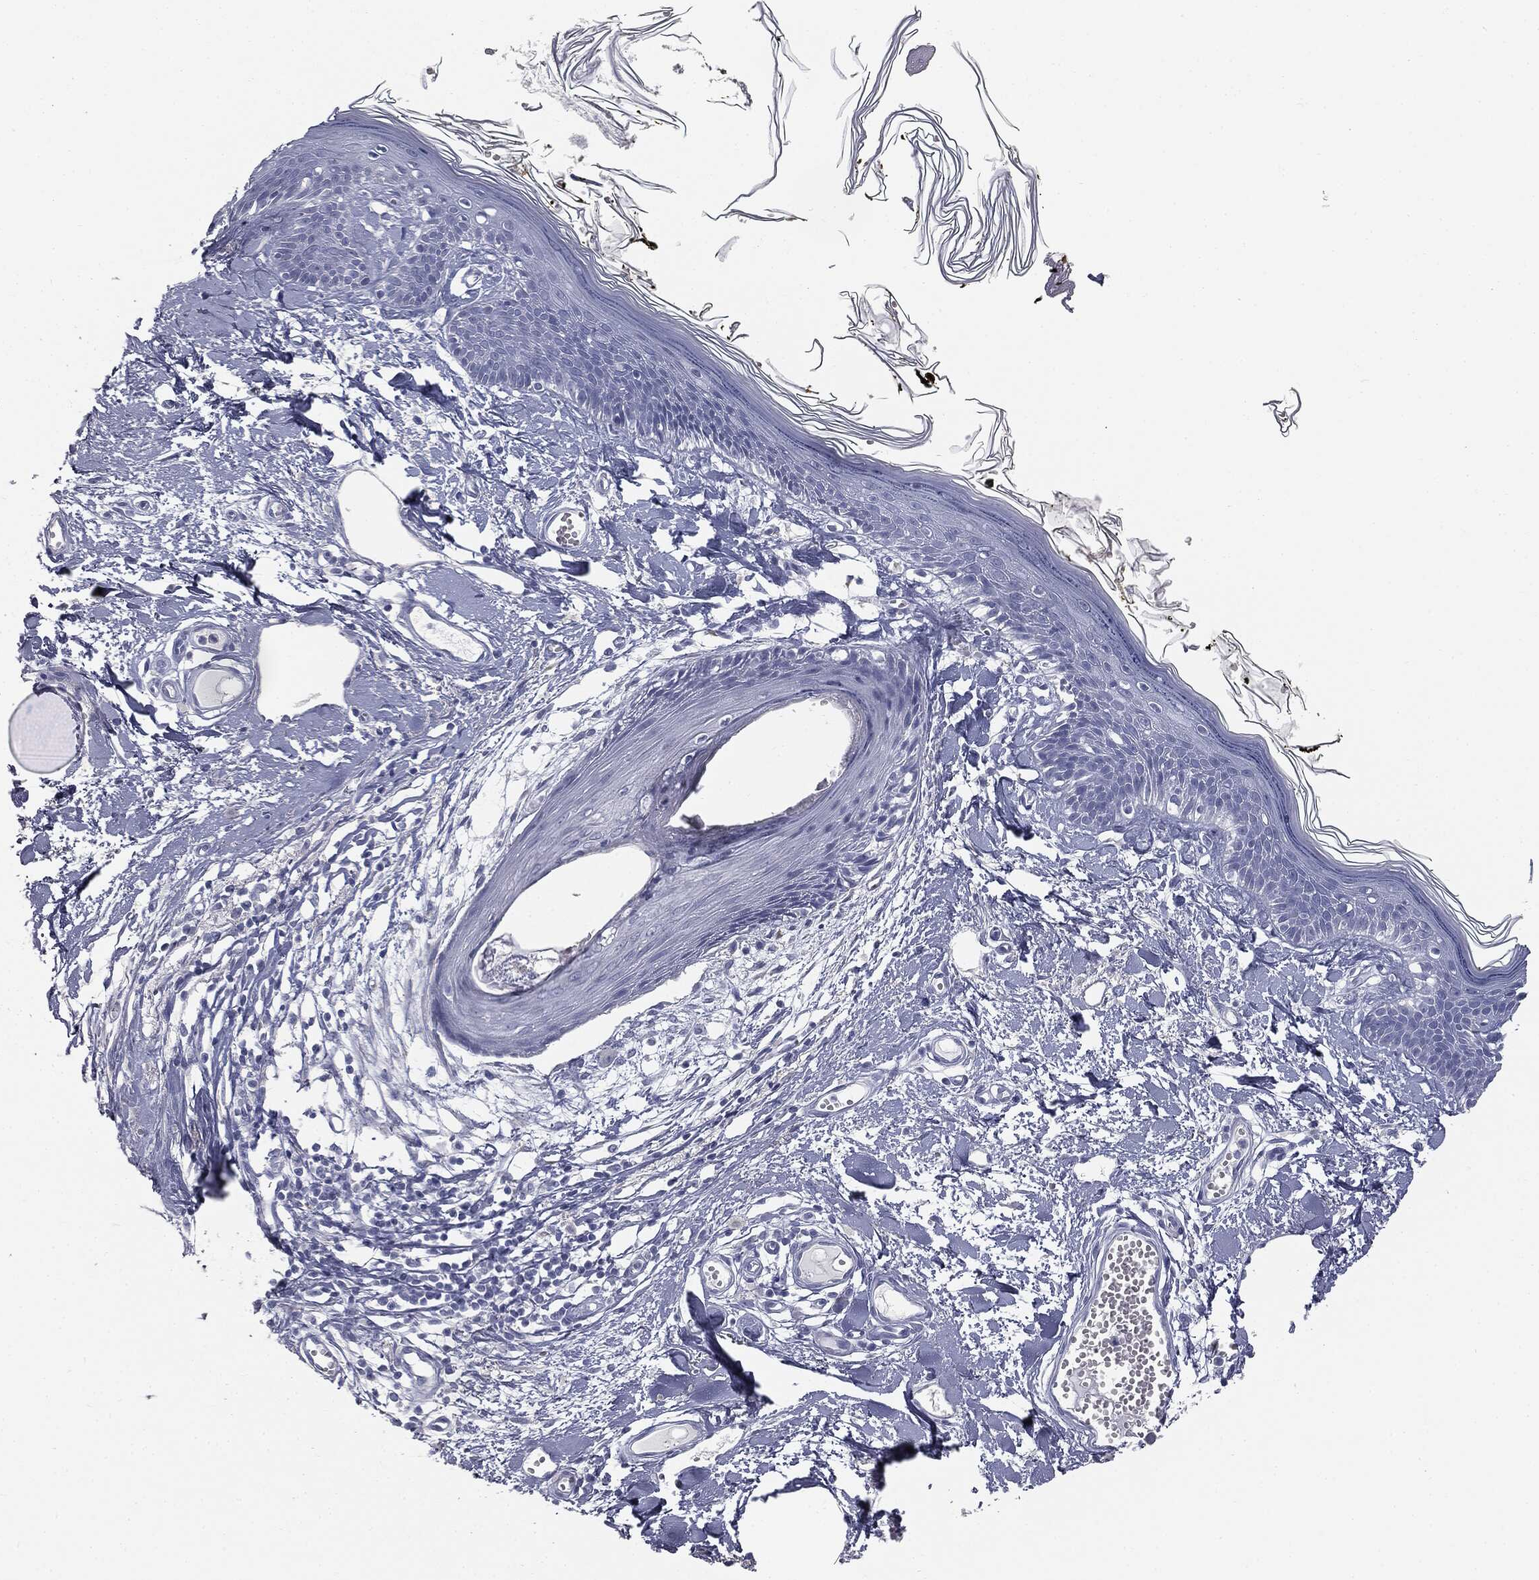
{"staining": {"intensity": "negative", "quantity": "none", "location": "none"}, "tissue": "skin", "cell_type": "Fibroblasts", "image_type": "normal", "snomed": [{"axis": "morphology", "description": "Normal tissue, NOS"}, {"axis": "topography", "description": "Skin"}], "caption": "Skin was stained to show a protein in brown. There is no significant positivity in fibroblasts. The staining was performed using DAB (3,3'-diaminobenzidine) to visualize the protein expression in brown, while the nuclei were stained in blue with hematoxylin (Magnification: 20x).", "gene": "MUC5AC", "patient": {"sex": "male", "age": 76}}